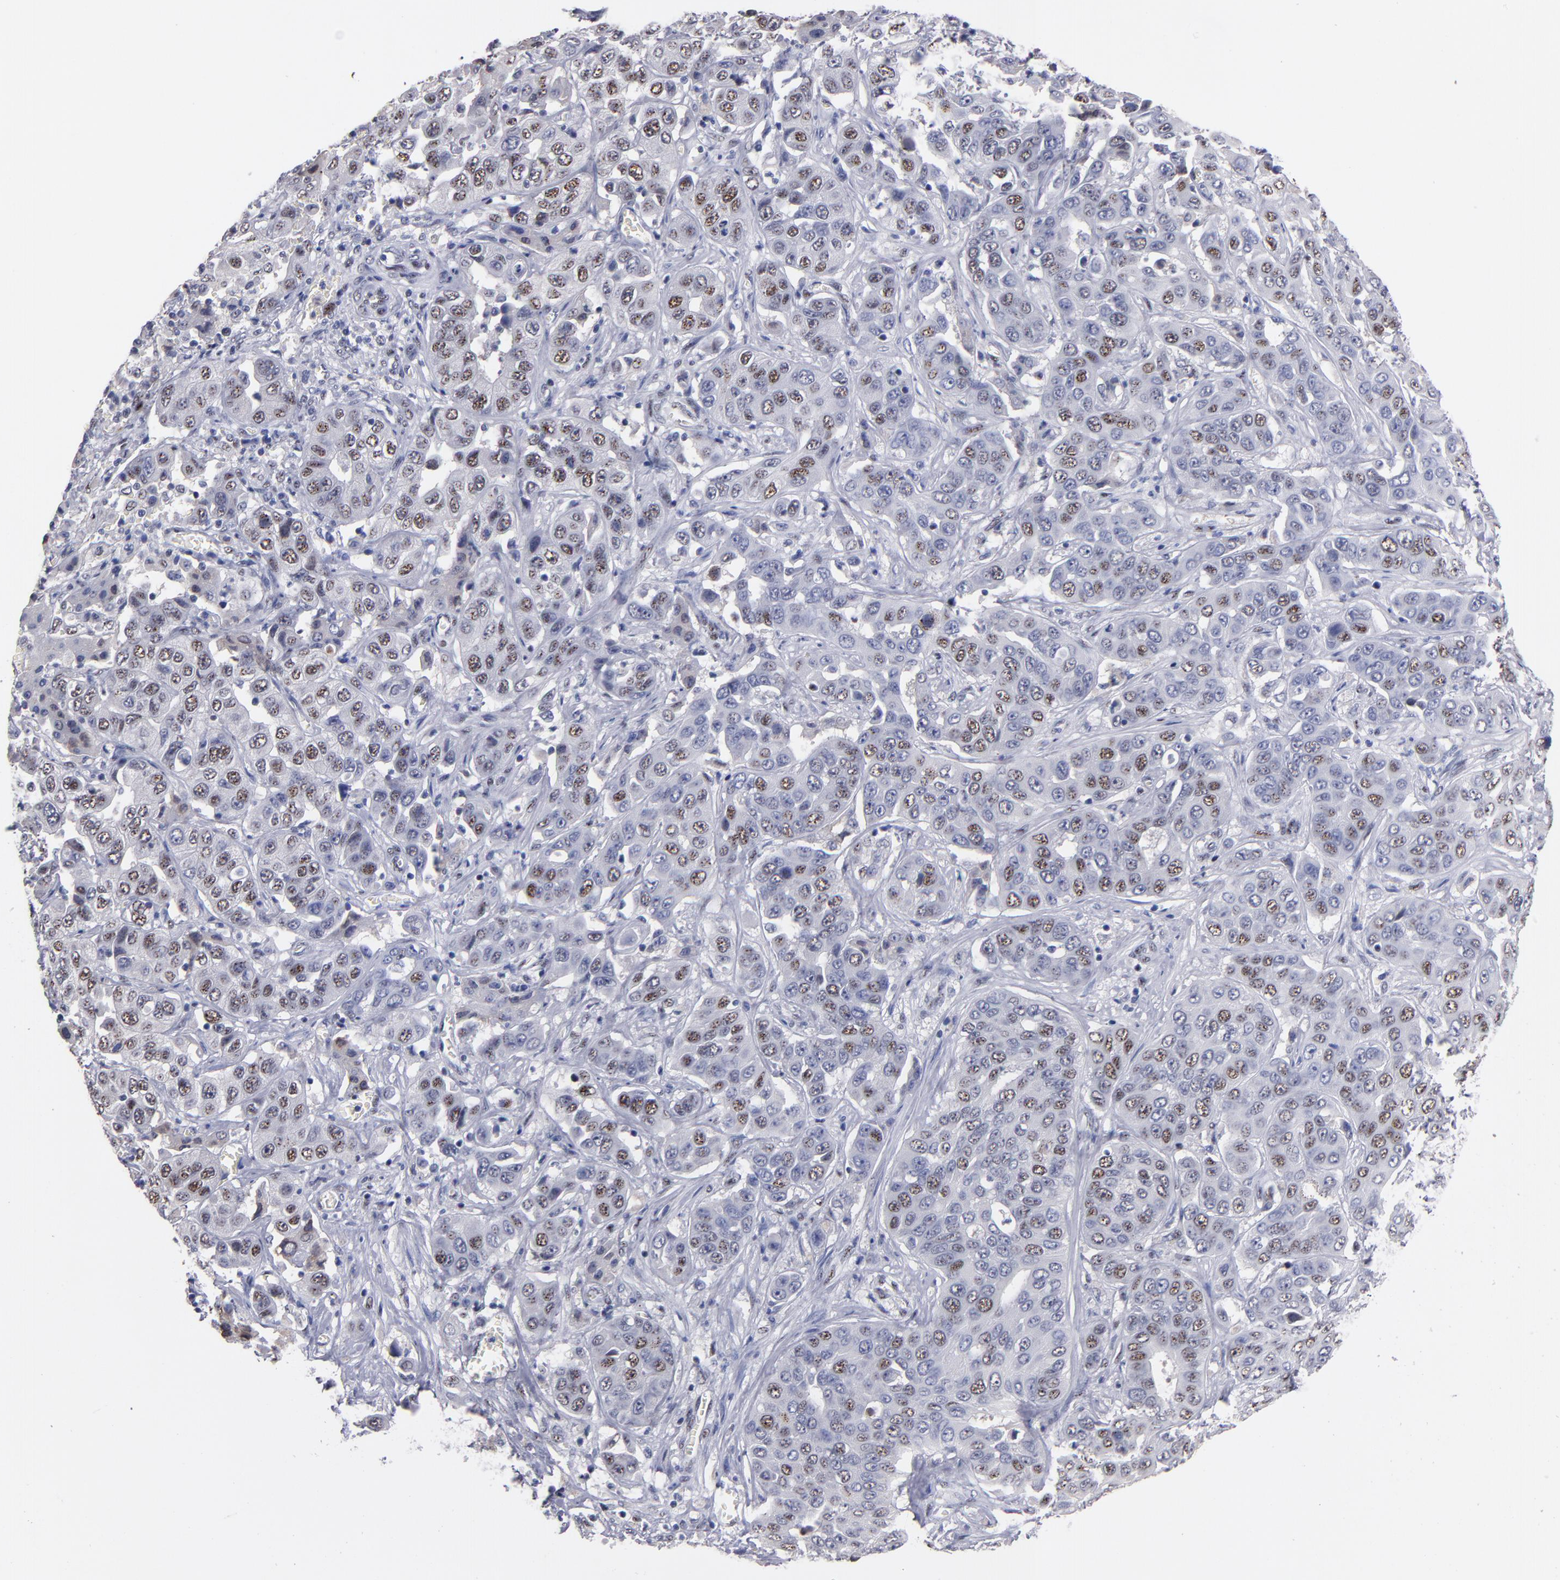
{"staining": {"intensity": "moderate", "quantity": "25%-75%", "location": "nuclear"}, "tissue": "liver cancer", "cell_type": "Tumor cells", "image_type": "cancer", "snomed": [{"axis": "morphology", "description": "Cholangiocarcinoma"}, {"axis": "topography", "description": "Liver"}], "caption": "Immunohistochemical staining of human cholangiocarcinoma (liver) displays medium levels of moderate nuclear protein staining in approximately 25%-75% of tumor cells.", "gene": "RAF1", "patient": {"sex": "female", "age": 52}}